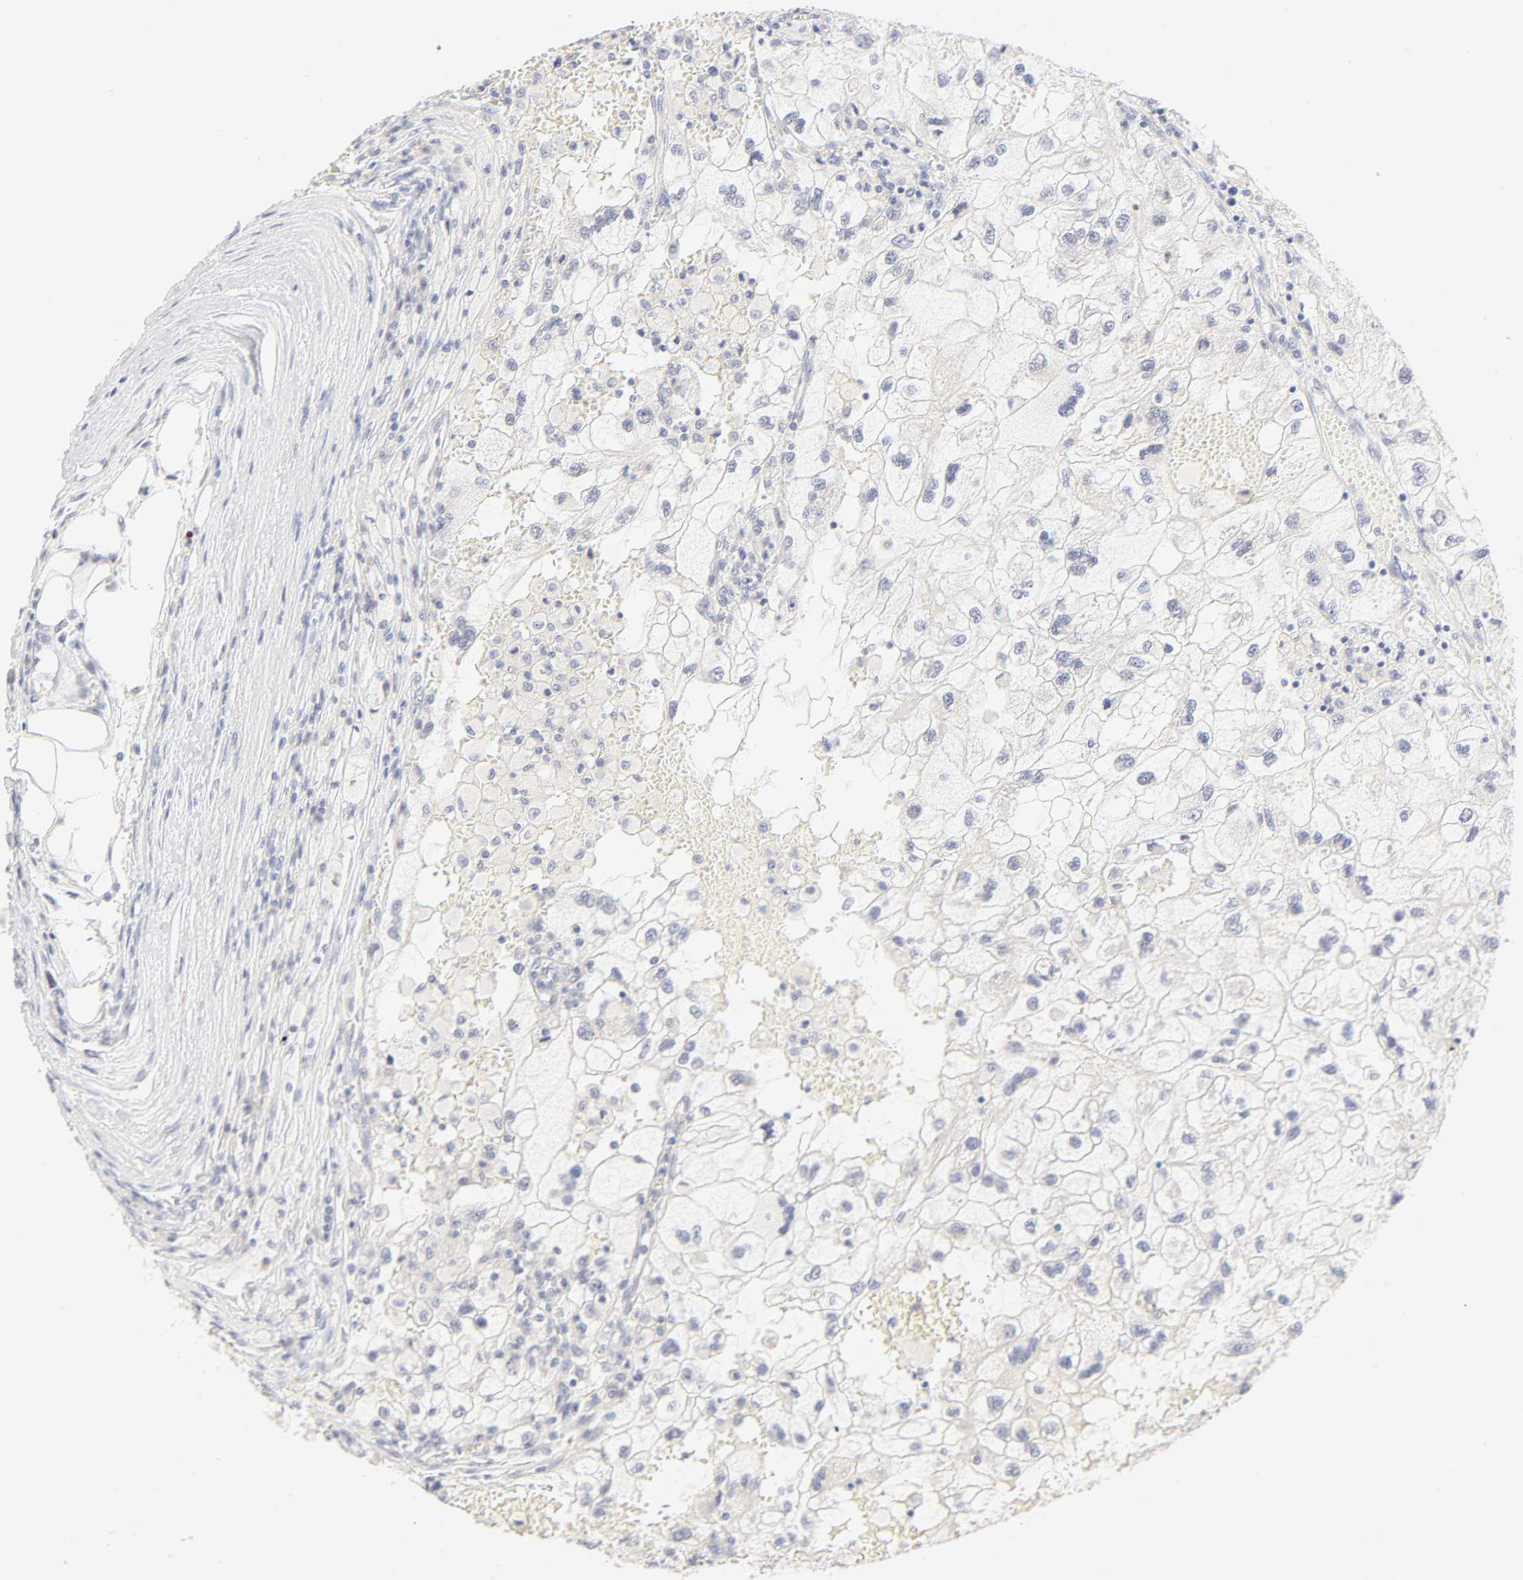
{"staining": {"intensity": "negative", "quantity": "none", "location": "none"}, "tissue": "renal cancer", "cell_type": "Tumor cells", "image_type": "cancer", "snomed": [{"axis": "morphology", "description": "Normal tissue, NOS"}, {"axis": "morphology", "description": "Adenocarcinoma, NOS"}, {"axis": "topography", "description": "Kidney"}], "caption": "Micrograph shows no significant protein positivity in tumor cells of renal cancer. The staining is performed using DAB (3,3'-diaminobenzidine) brown chromogen with nuclei counter-stained in using hematoxylin.", "gene": "CYP4B1", "patient": {"sex": "male", "age": 71}}